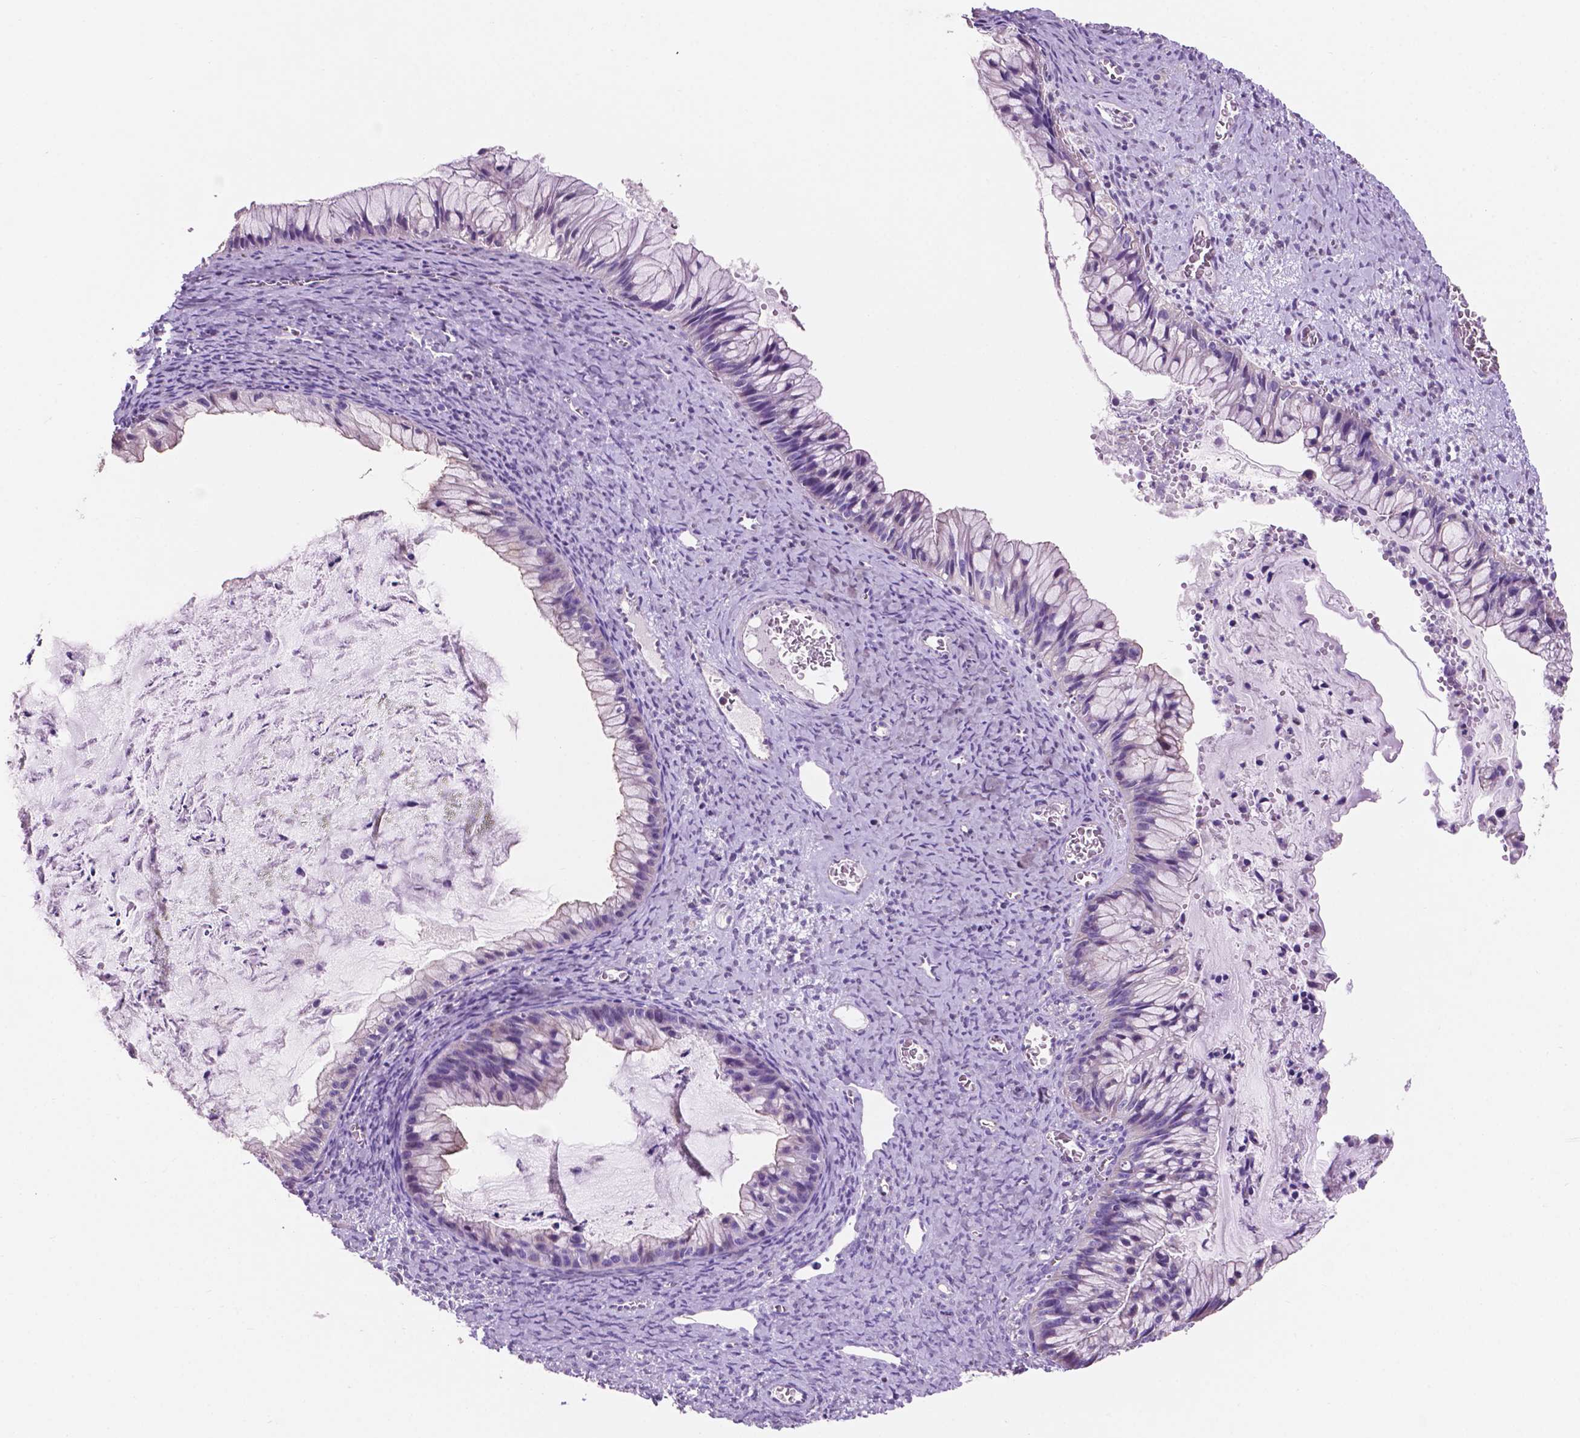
{"staining": {"intensity": "negative", "quantity": "none", "location": "none"}, "tissue": "ovarian cancer", "cell_type": "Tumor cells", "image_type": "cancer", "snomed": [{"axis": "morphology", "description": "Cystadenocarcinoma, mucinous, NOS"}, {"axis": "topography", "description": "Ovary"}], "caption": "A high-resolution histopathology image shows immunohistochemistry staining of ovarian cancer, which demonstrates no significant staining in tumor cells.", "gene": "CLDN17", "patient": {"sex": "female", "age": 72}}